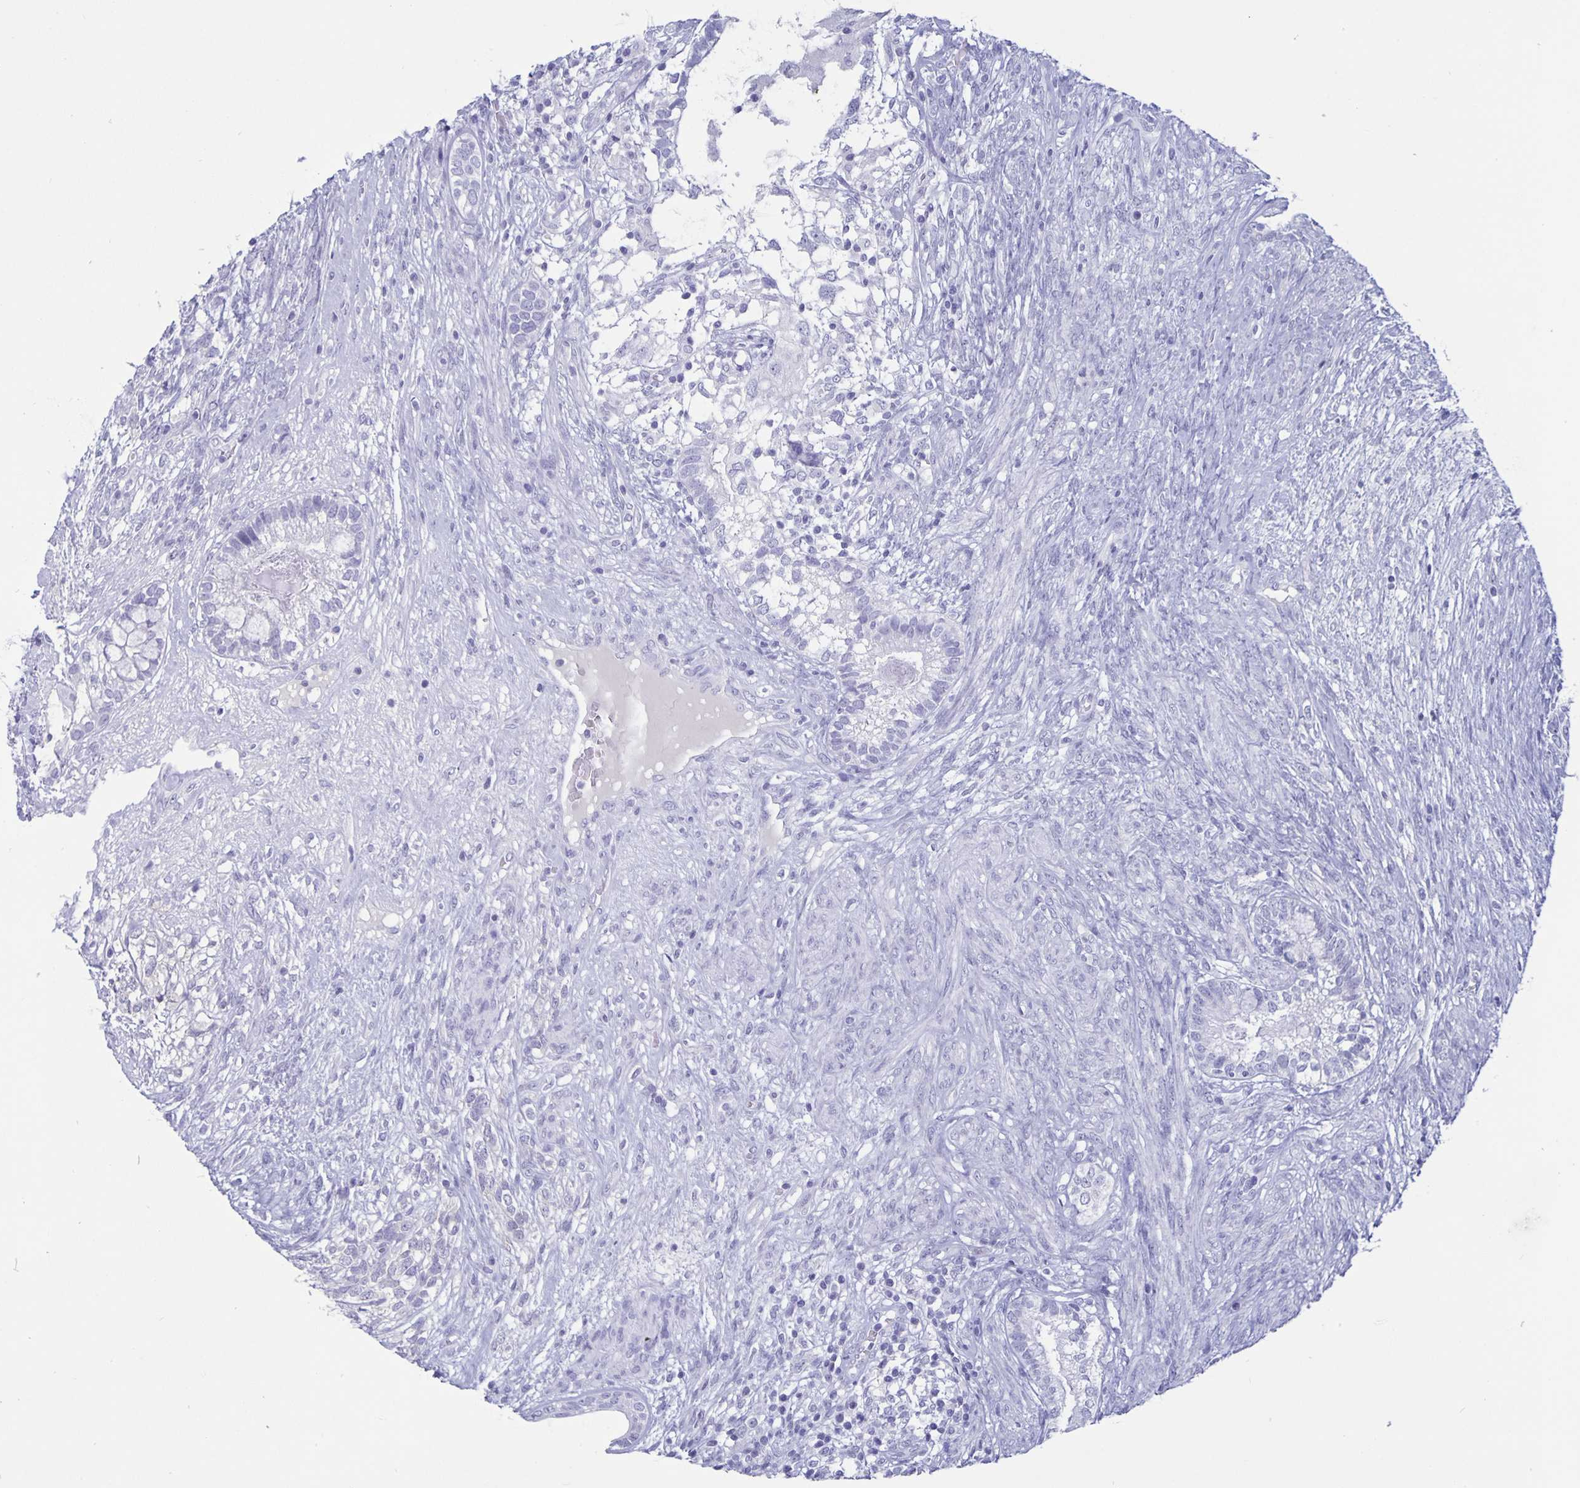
{"staining": {"intensity": "negative", "quantity": "none", "location": "none"}, "tissue": "testis cancer", "cell_type": "Tumor cells", "image_type": "cancer", "snomed": [{"axis": "morphology", "description": "Seminoma, NOS"}, {"axis": "morphology", "description": "Carcinoma, Embryonal, NOS"}, {"axis": "topography", "description": "Testis"}], "caption": "An IHC image of testis cancer is shown. There is no staining in tumor cells of testis cancer. Brightfield microscopy of immunohistochemistry stained with DAB (brown) and hematoxylin (blue), captured at high magnification.", "gene": "BPIFA3", "patient": {"sex": "male", "age": 41}}